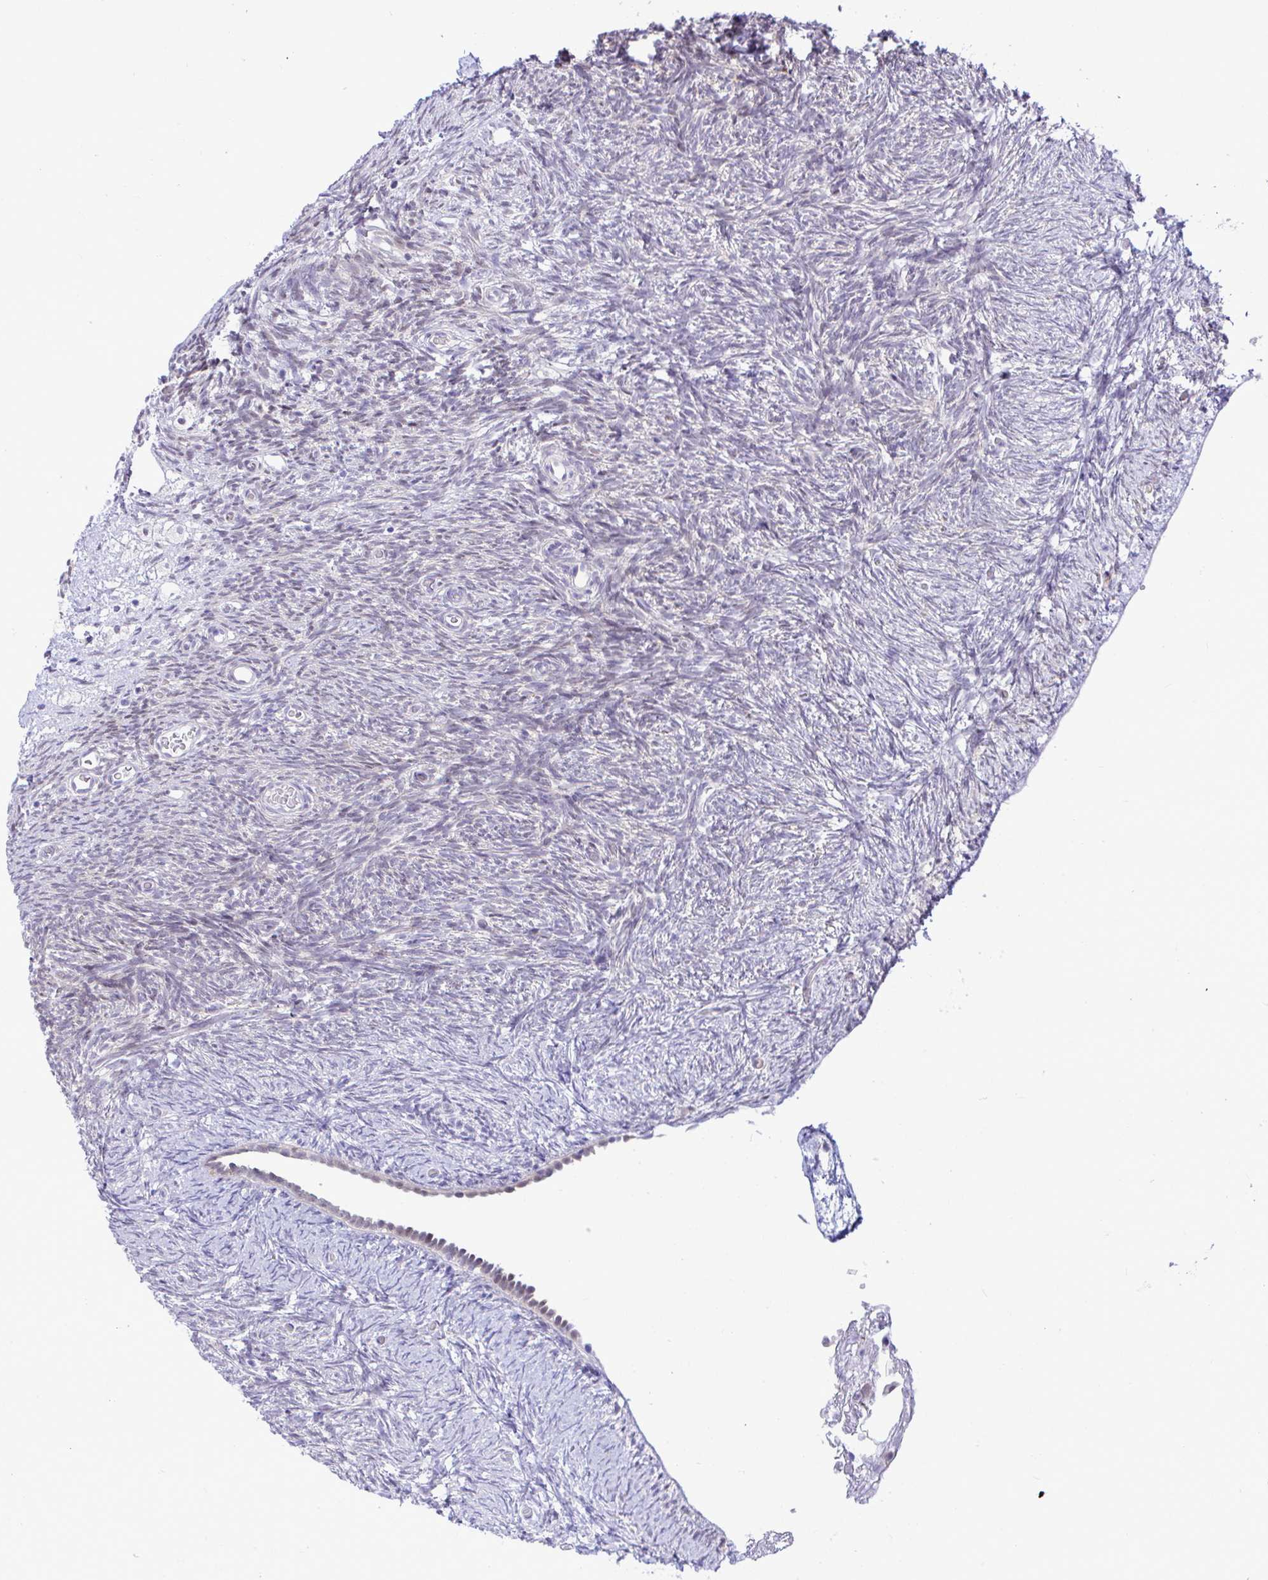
{"staining": {"intensity": "weak", "quantity": ">75%", "location": "cytoplasmic/membranous"}, "tissue": "ovary", "cell_type": "Follicle cells", "image_type": "normal", "snomed": [{"axis": "morphology", "description": "Normal tissue, NOS"}, {"axis": "topography", "description": "Ovary"}], "caption": "High-magnification brightfield microscopy of unremarkable ovary stained with DAB (brown) and counterstained with hematoxylin (blue). follicle cells exhibit weak cytoplasmic/membranous expression is seen in about>75% of cells. The staining was performed using DAB (3,3'-diaminobenzidine) to visualize the protein expression in brown, while the nuclei were stained in blue with hematoxylin (Magnification: 20x).", "gene": "ZNF485", "patient": {"sex": "female", "age": 39}}